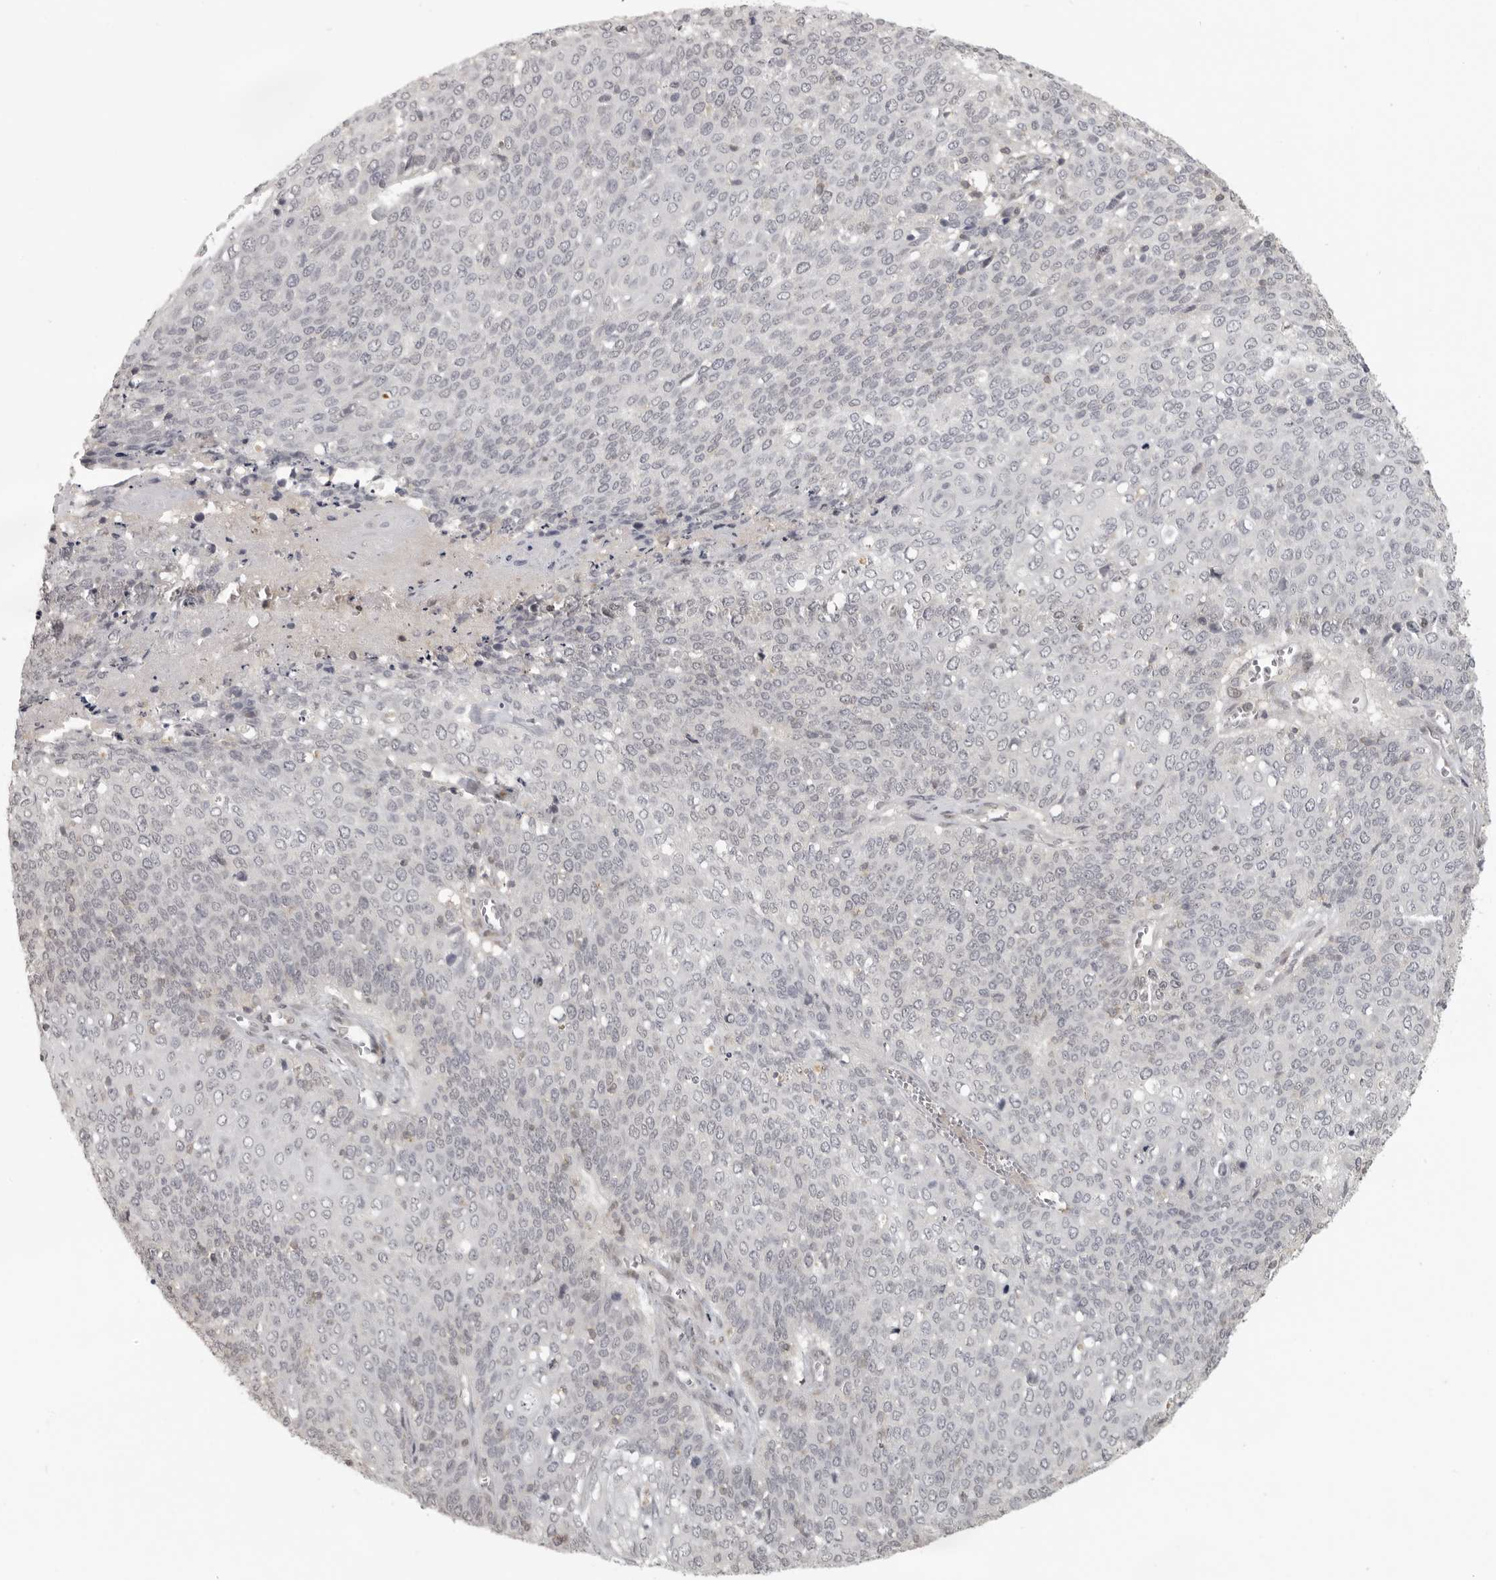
{"staining": {"intensity": "negative", "quantity": "none", "location": "none"}, "tissue": "cervical cancer", "cell_type": "Tumor cells", "image_type": "cancer", "snomed": [{"axis": "morphology", "description": "Squamous cell carcinoma, NOS"}, {"axis": "topography", "description": "Cervix"}], "caption": "Cervical cancer (squamous cell carcinoma) stained for a protein using immunohistochemistry reveals no positivity tumor cells.", "gene": "UROD", "patient": {"sex": "female", "age": 39}}